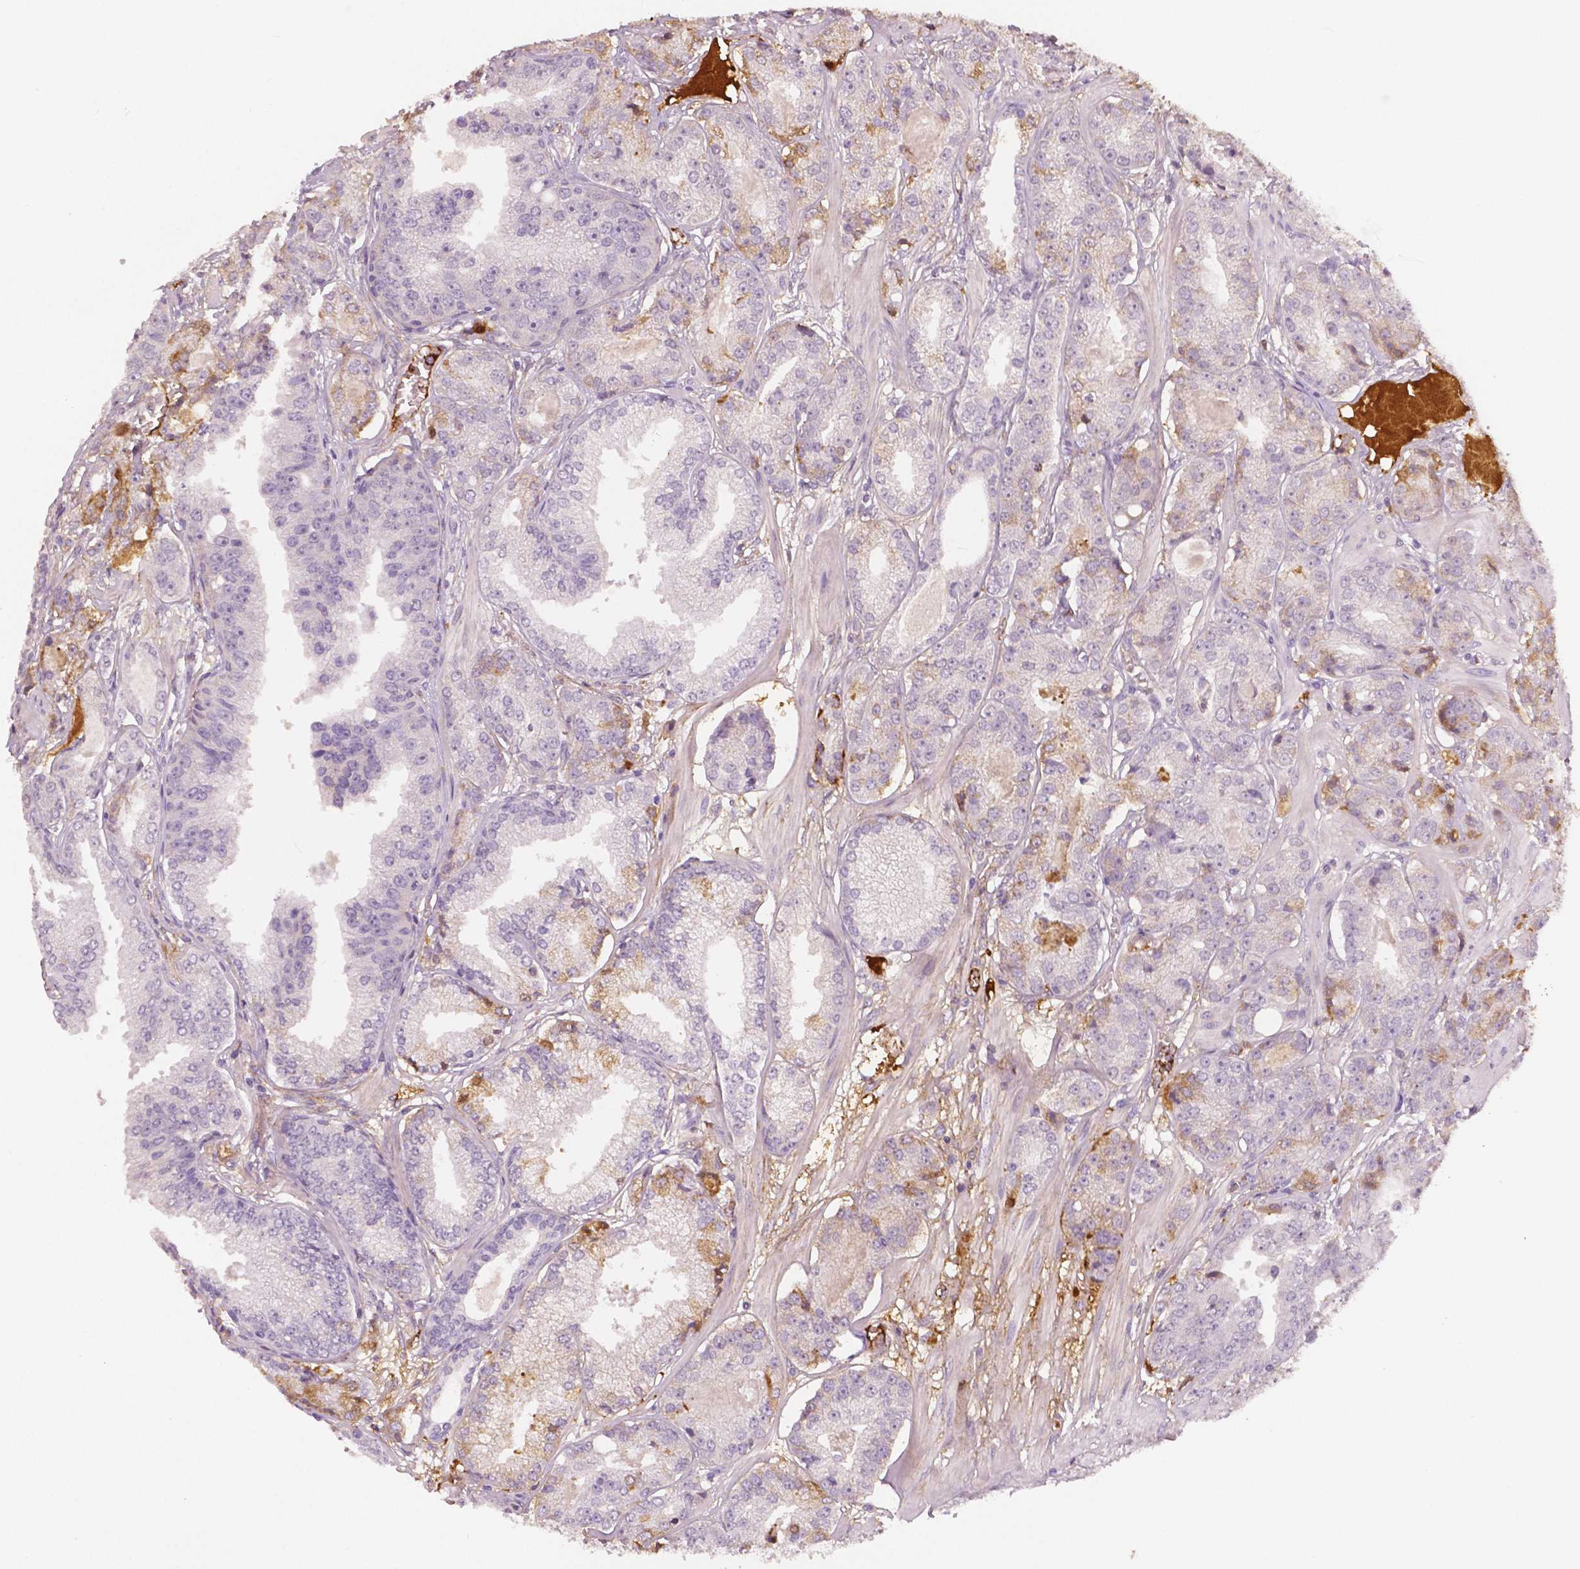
{"staining": {"intensity": "negative", "quantity": "none", "location": "none"}, "tissue": "prostate cancer", "cell_type": "Tumor cells", "image_type": "cancer", "snomed": [{"axis": "morphology", "description": "Adenocarcinoma, NOS"}, {"axis": "topography", "description": "Prostate"}], "caption": "DAB (3,3'-diaminobenzidine) immunohistochemical staining of prostate adenocarcinoma shows no significant staining in tumor cells.", "gene": "APOA4", "patient": {"sex": "male", "age": 64}}